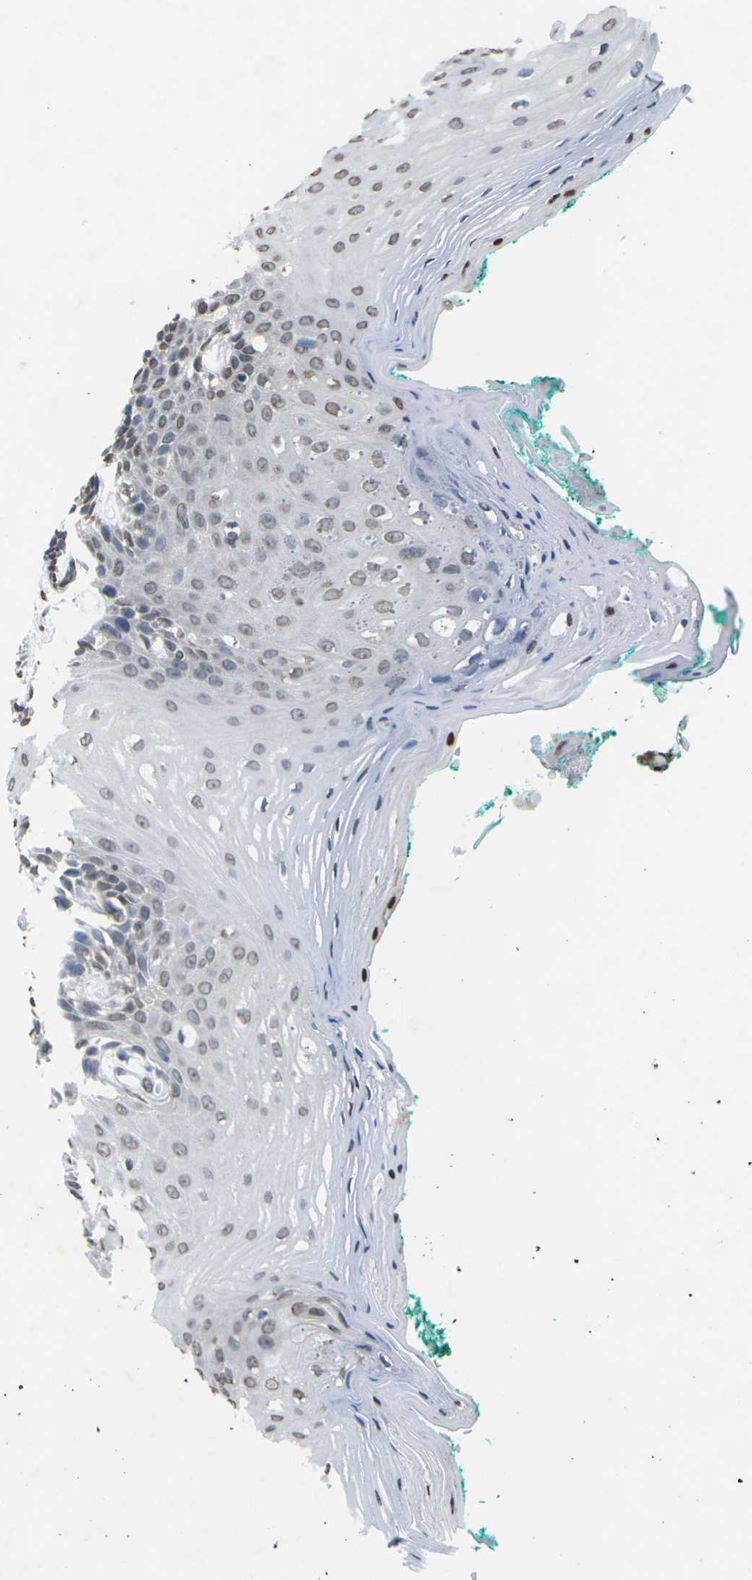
{"staining": {"intensity": "weak", "quantity": "25%-75%", "location": "nuclear"}, "tissue": "oral mucosa", "cell_type": "Squamous epithelial cells", "image_type": "normal", "snomed": [{"axis": "morphology", "description": "Normal tissue, NOS"}, {"axis": "topography", "description": "Skeletal muscle"}, {"axis": "topography", "description": "Oral tissue"}, {"axis": "topography", "description": "Peripheral nerve tissue"}], "caption": "Human oral mucosa stained with a brown dye displays weak nuclear positive positivity in about 25%-75% of squamous epithelial cells.", "gene": "EMSY", "patient": {"sex": "female", "age": 84}}